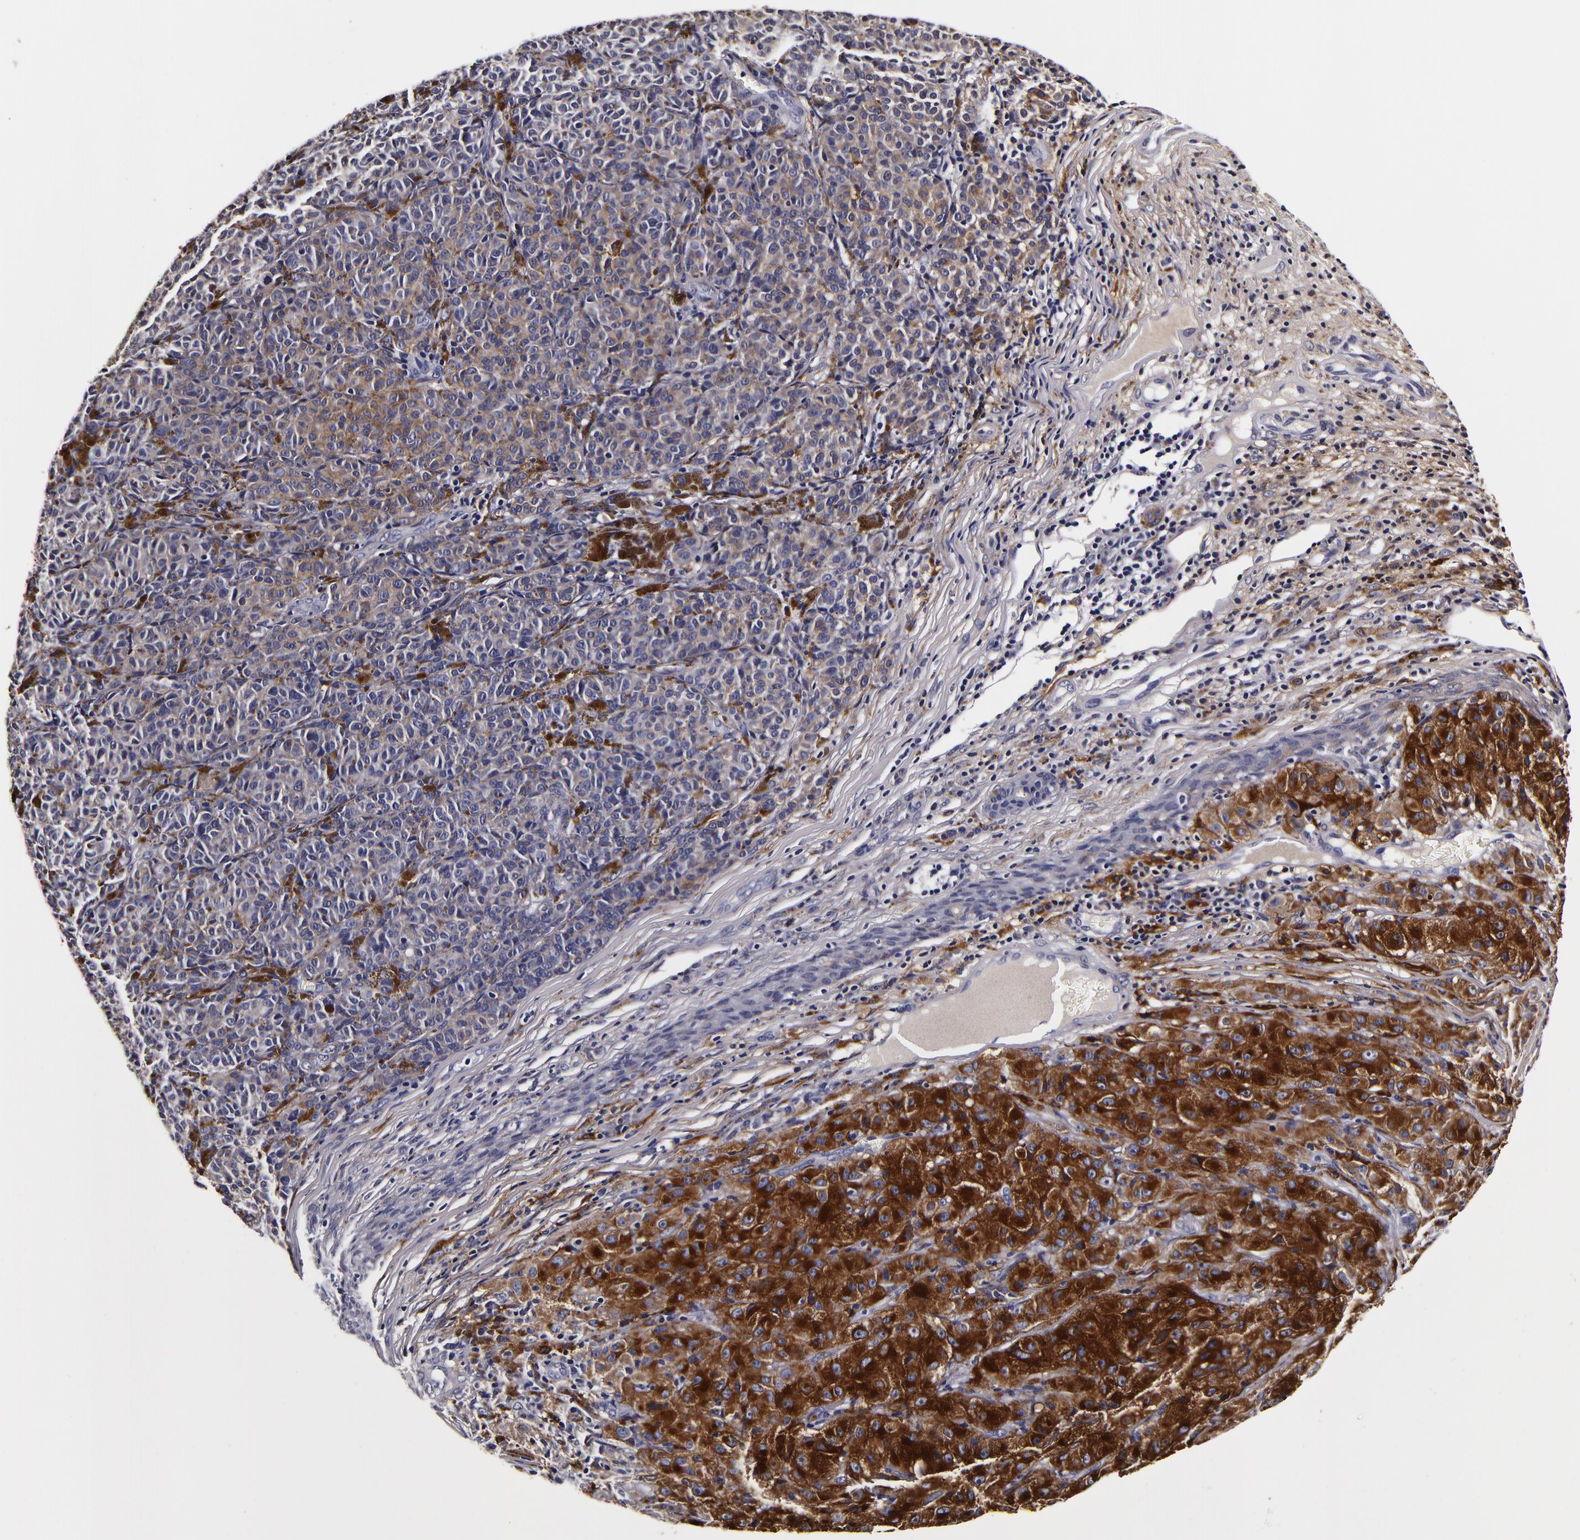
{"staining": {"intensity": "strong", "quantity": "25%-75%", "location": "cytoplasmic/membranous"}, "tissue": "melanoma", "cell_type": "Tumor cells", "image_type": "cancer", "snomed": [{"axis": "morphology", "description": "Malignant melanoma, NOS"}, {"axis": "topography", "description": "Skin"}], "caption": "Melanoma tissue exhibits strong cytoplasmic/membranous positivity in about 25%-75% of tumor cells", "gene": "LGALS3BP", "patient": {"sex": "male", "age": 56}}